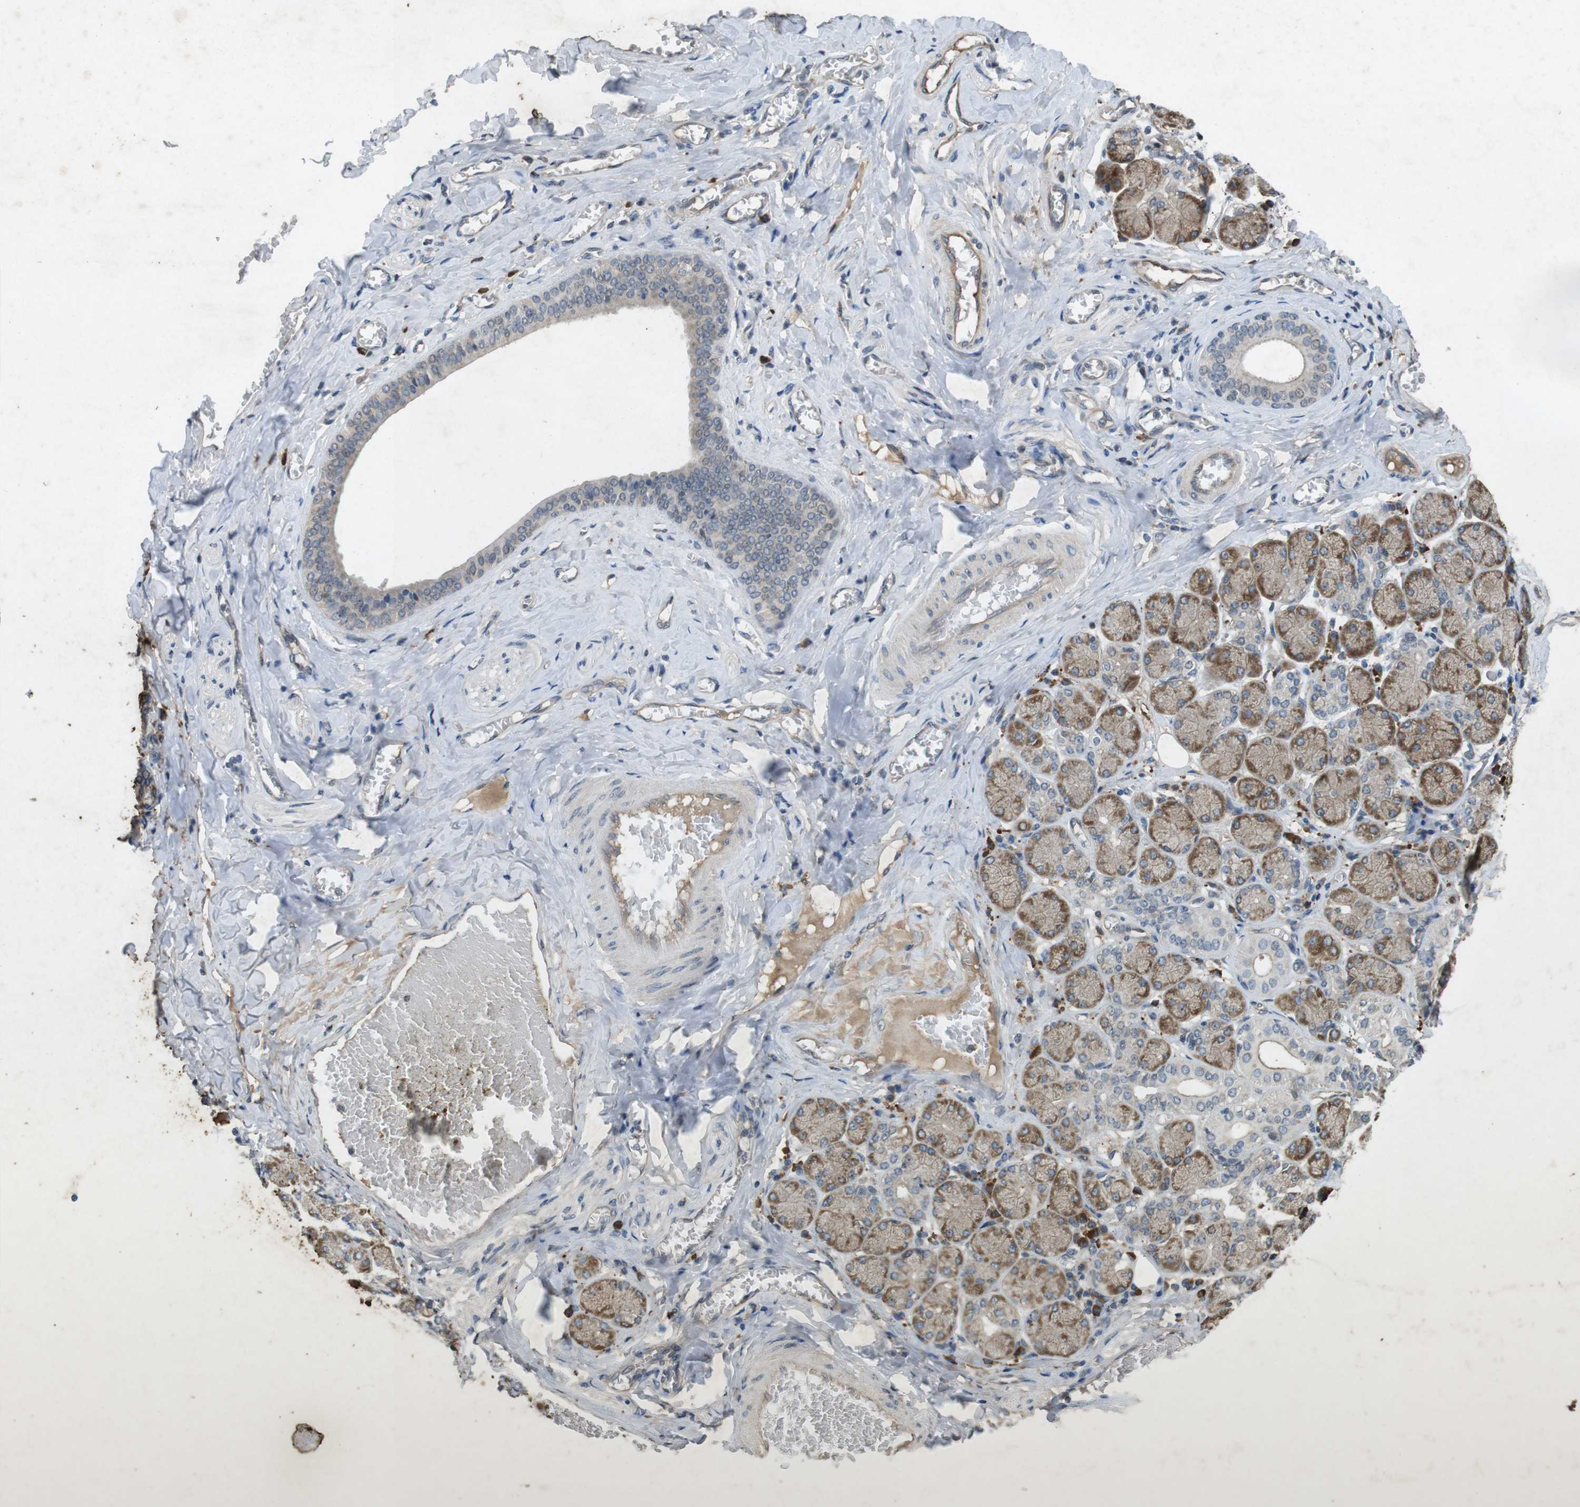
{"staining": {"intensity": "moderate", "quantity": ">75%", "location": "cytoplasmic/membranous"}, "tissue": "salivary gland", "cell_type": "Glandular cells", "image_type": "normal", "snomed": [{"axis": "morphology", "description": "Normal tissue, NOS"}, {"axis": "topography", "description": "Salivary gland"}], "caption": "Glandular cells exhibit moderate cytoplasmic/membranous staining in about >75% of cells in unremarkable salivary gland.", "gene": "FLCN", "patient": {"sex": "female", "age": 24}}